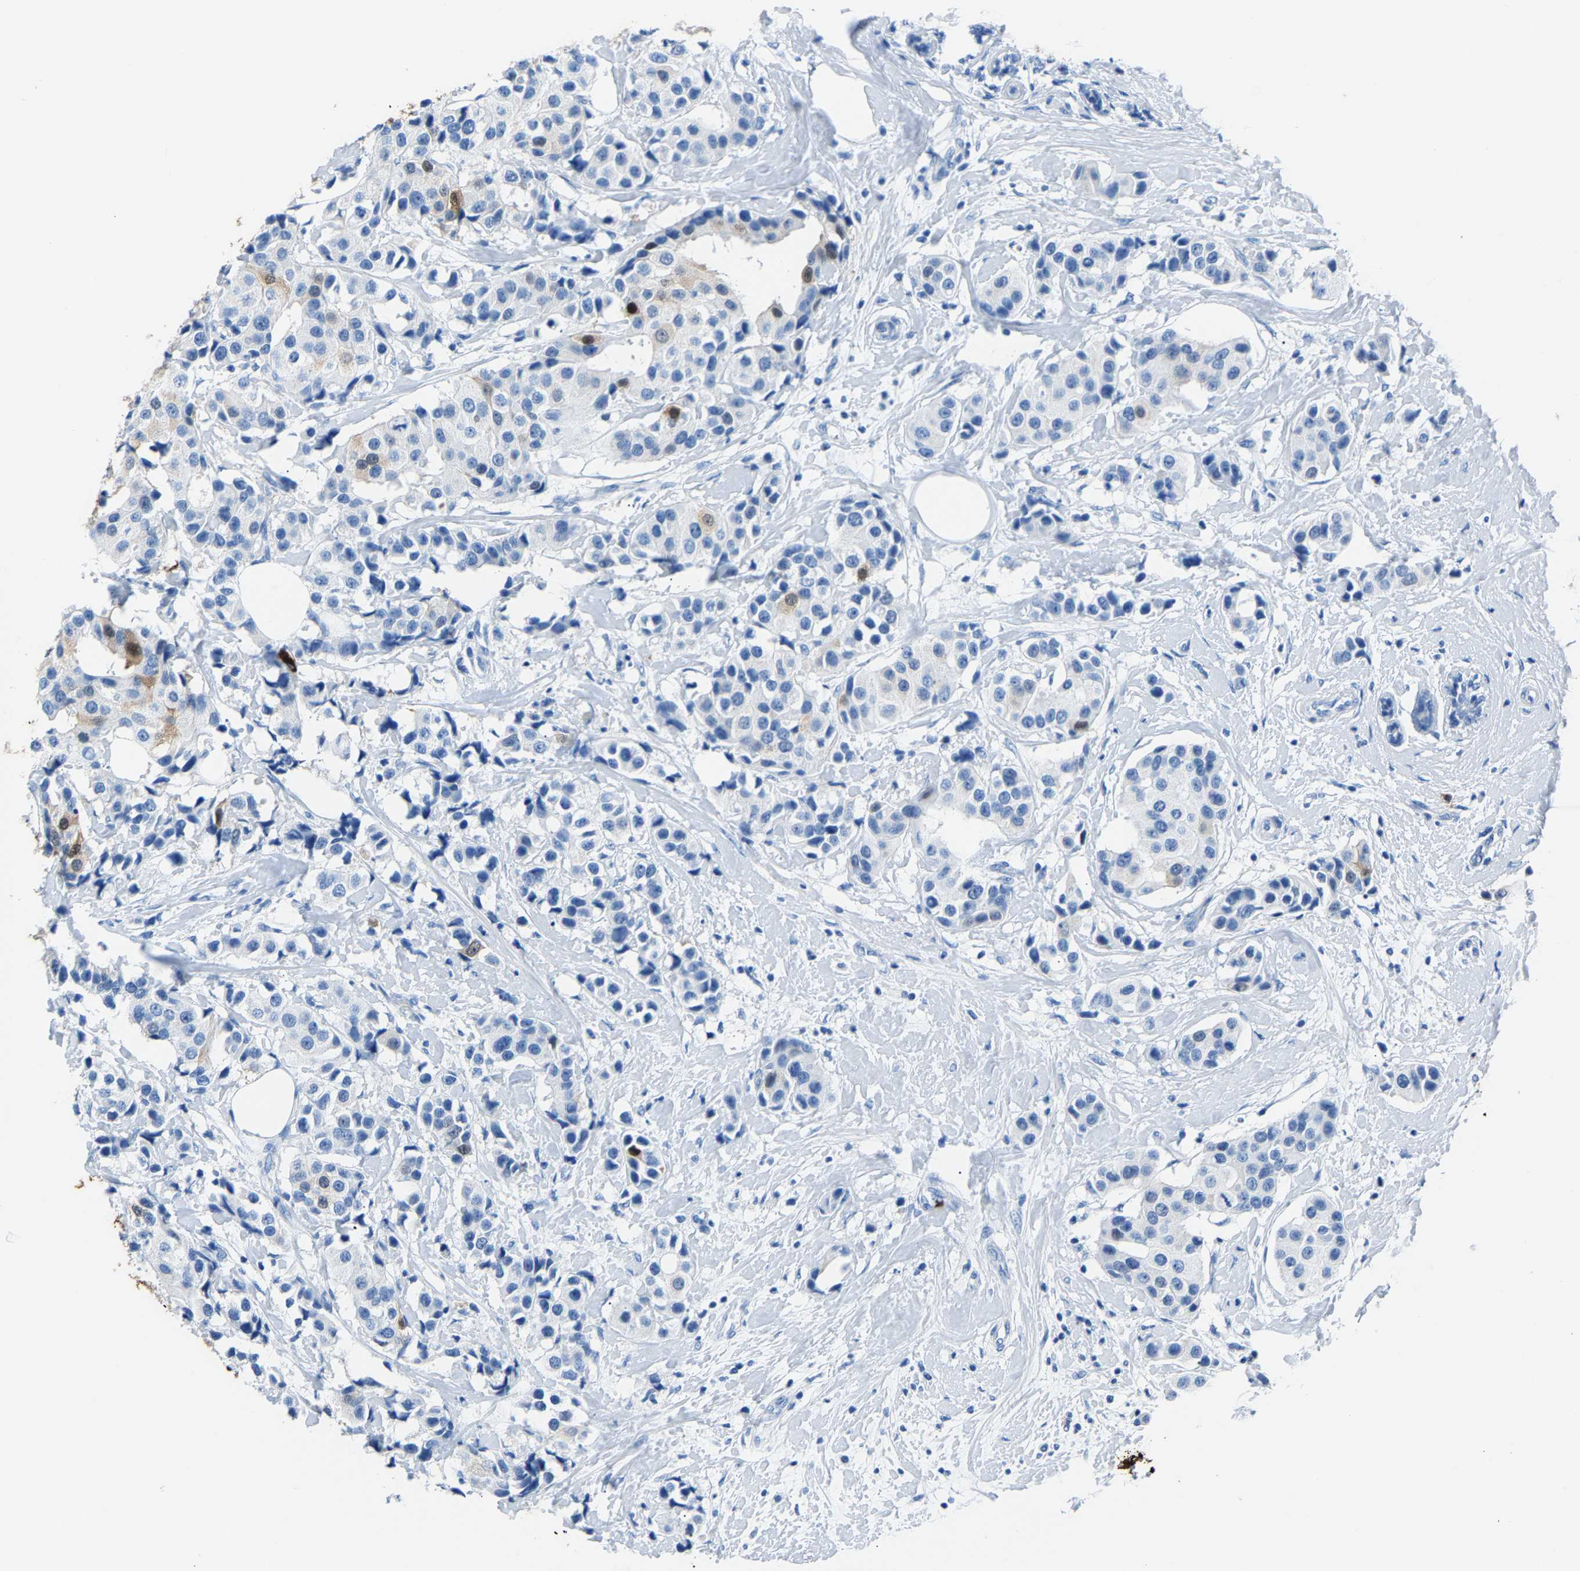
{"staining": {"intensity": "moderate", "quantity": "<25%", "location": "cytoplasmic/membranous,nuclear"}, "tissue": "breast cancer", "cell_type": "Tumor cells", "image_type": "cancer", "snomed": [{"axis": "morphology", "description": "Normal tissue, NOS"}, {"axis": "morphology", "description": "Duct carcinoma"}, {"axis": "topography", "description": "Breast"}], "caption": "Immunohistochemistry (DAB (3,3'-diaminobenzidine)) staining of human breast cancer exhibits moderate cytoplasmic/membranous and nuclear protein staining in approximately <25% of tumor cells.", "gene": "S100P", "patient": {"sex": "female", "age": 39}}